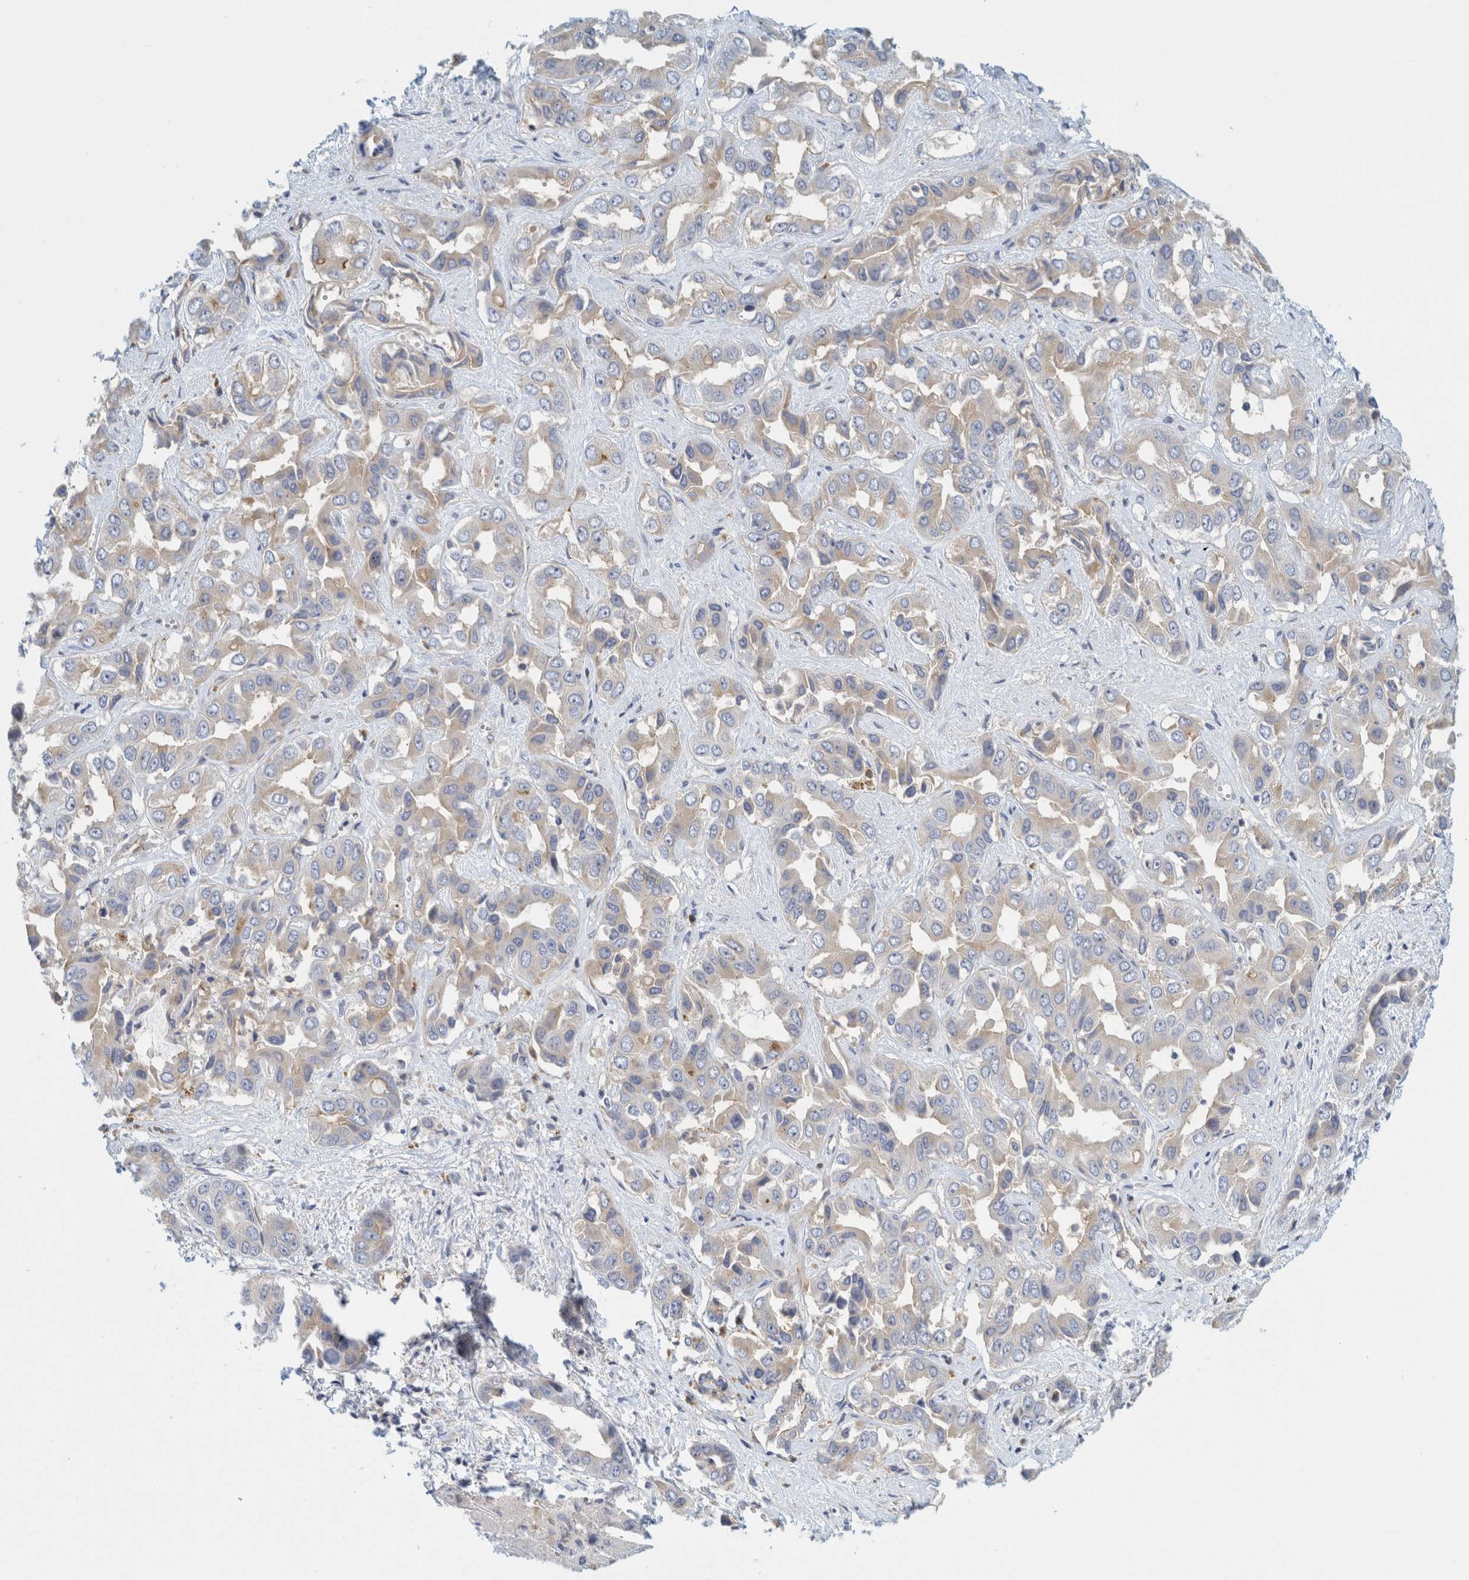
{"staining": {"intensity": "negative", "quantity": "none", "location": "none"}, "tissue": "liver cancer", "cell_type": "Tumor cells", "image_type": "cancer", "snomed": [{"axis": "morphology", "description": "Cholangiocarcinoma"}, {"axis": "topography", "description": "Liver"}], "caption": "High power microscopy micrograph of an immunohistochemistry histopathology image of cholangiocarcinoma (liver), revealing no significant positivity in tumor cells. (DAB immunohistochemistry visualized using brightfield microscopy, high magnification).", "gene": "ZNF324B", "patient": {"sex": "female", "age": 52}}